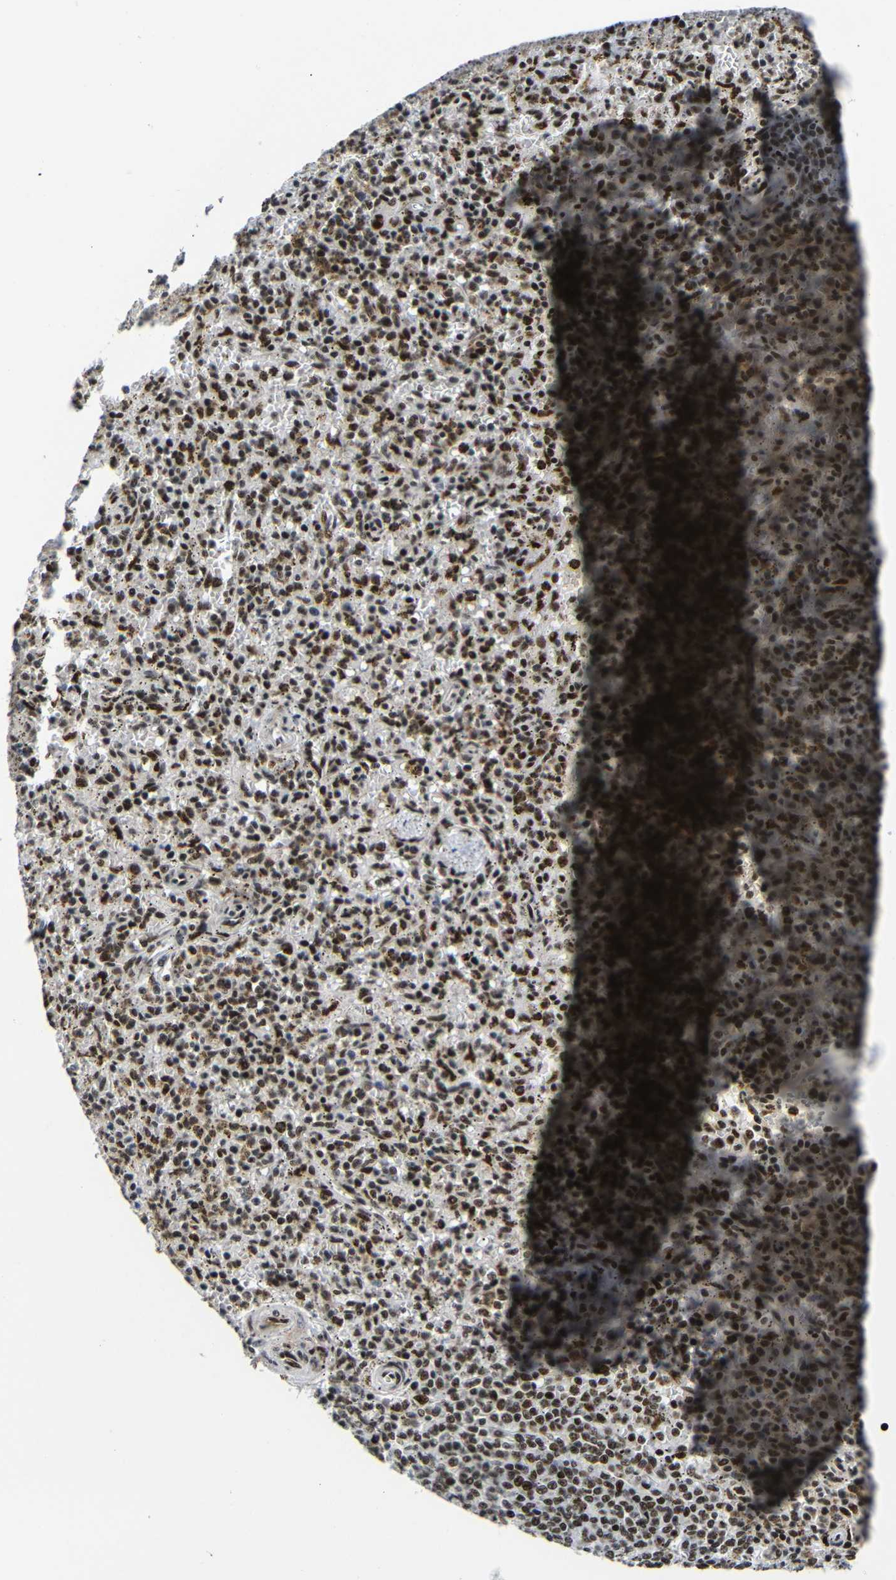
{"staining": {"intensity": "strong", "quantity": ">75%", "location": "nuclear"}, "tissue": "spleen", "cell_type": "Cells in red pulp", "image_type": "normal", "snomed": [{"axis": "morphology", "description": "Normal tissue, NOS"}, {"axis": "topography", "description": "Spleen"}], "caption": "The photomicrograph exhibits staining of benign spleen, revealing strong nuclear protein staining (brown color) within cells in red pulp. (Brightfield microscopy of DAB IHC at high magnification).", "gene": "SETDB2", "patient": {"sex": "male", "age": 72}}